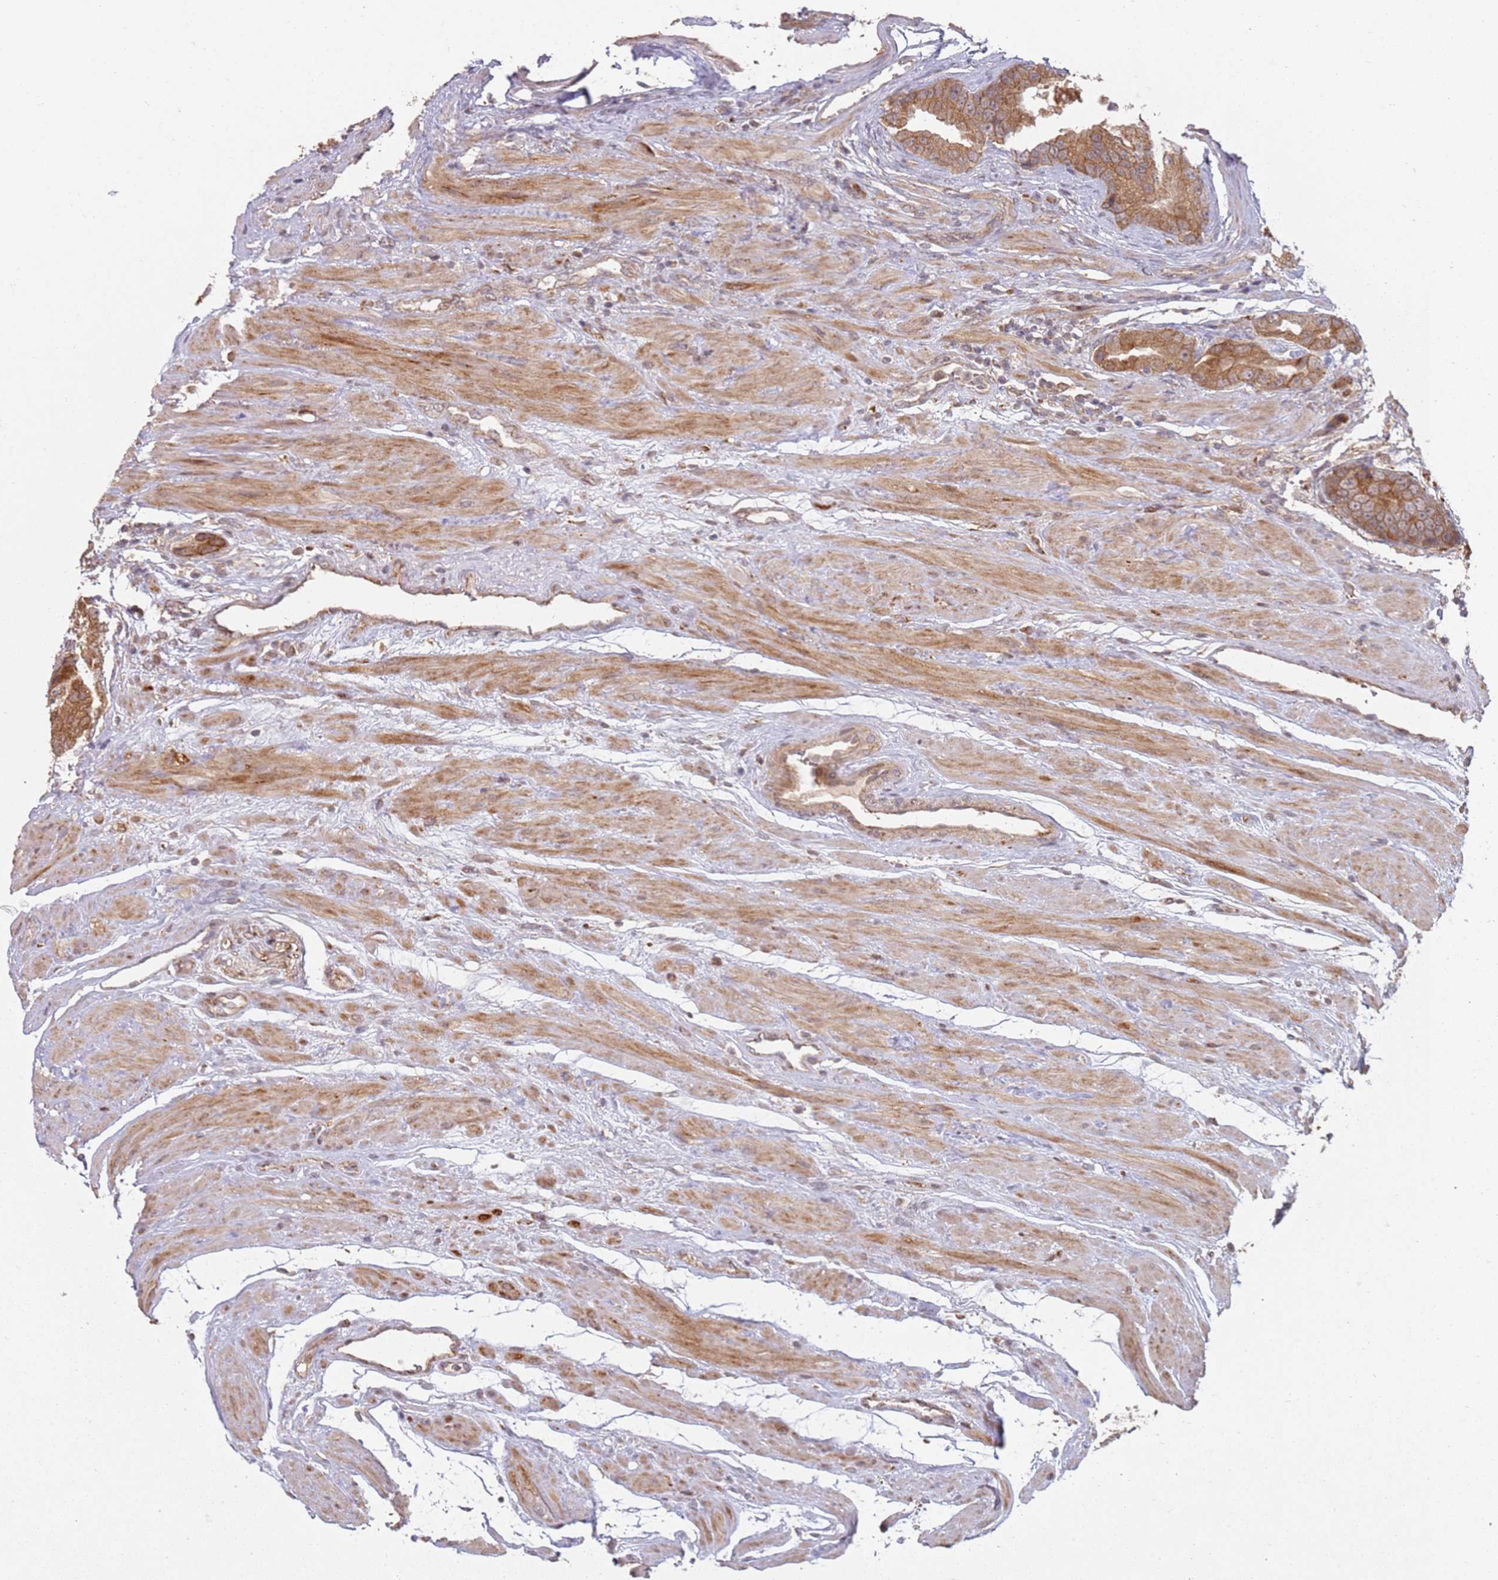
{"staining": {"intensity": "moderate", "quantity": ">75%", "location": "cytoplasmic/membranous"}, "tissue": "prostate cancer", "cell_type": "Tumor cells", "image_type": "cancer", "snomed": [{"axis": "morphology", "description": "Adenocarcinoma, High grade"}, {"axis": "topography", "description": "Prostate"}], "caption": "Human prostate cancer (high-grade adenocarcinoma) stained for a protein (brown) displays moderate cytoplasmic/membranous positive expression in about >75% of tumor cells.", "gene": "MPEG1", "patient": {"sex": "male", "age": 70}}